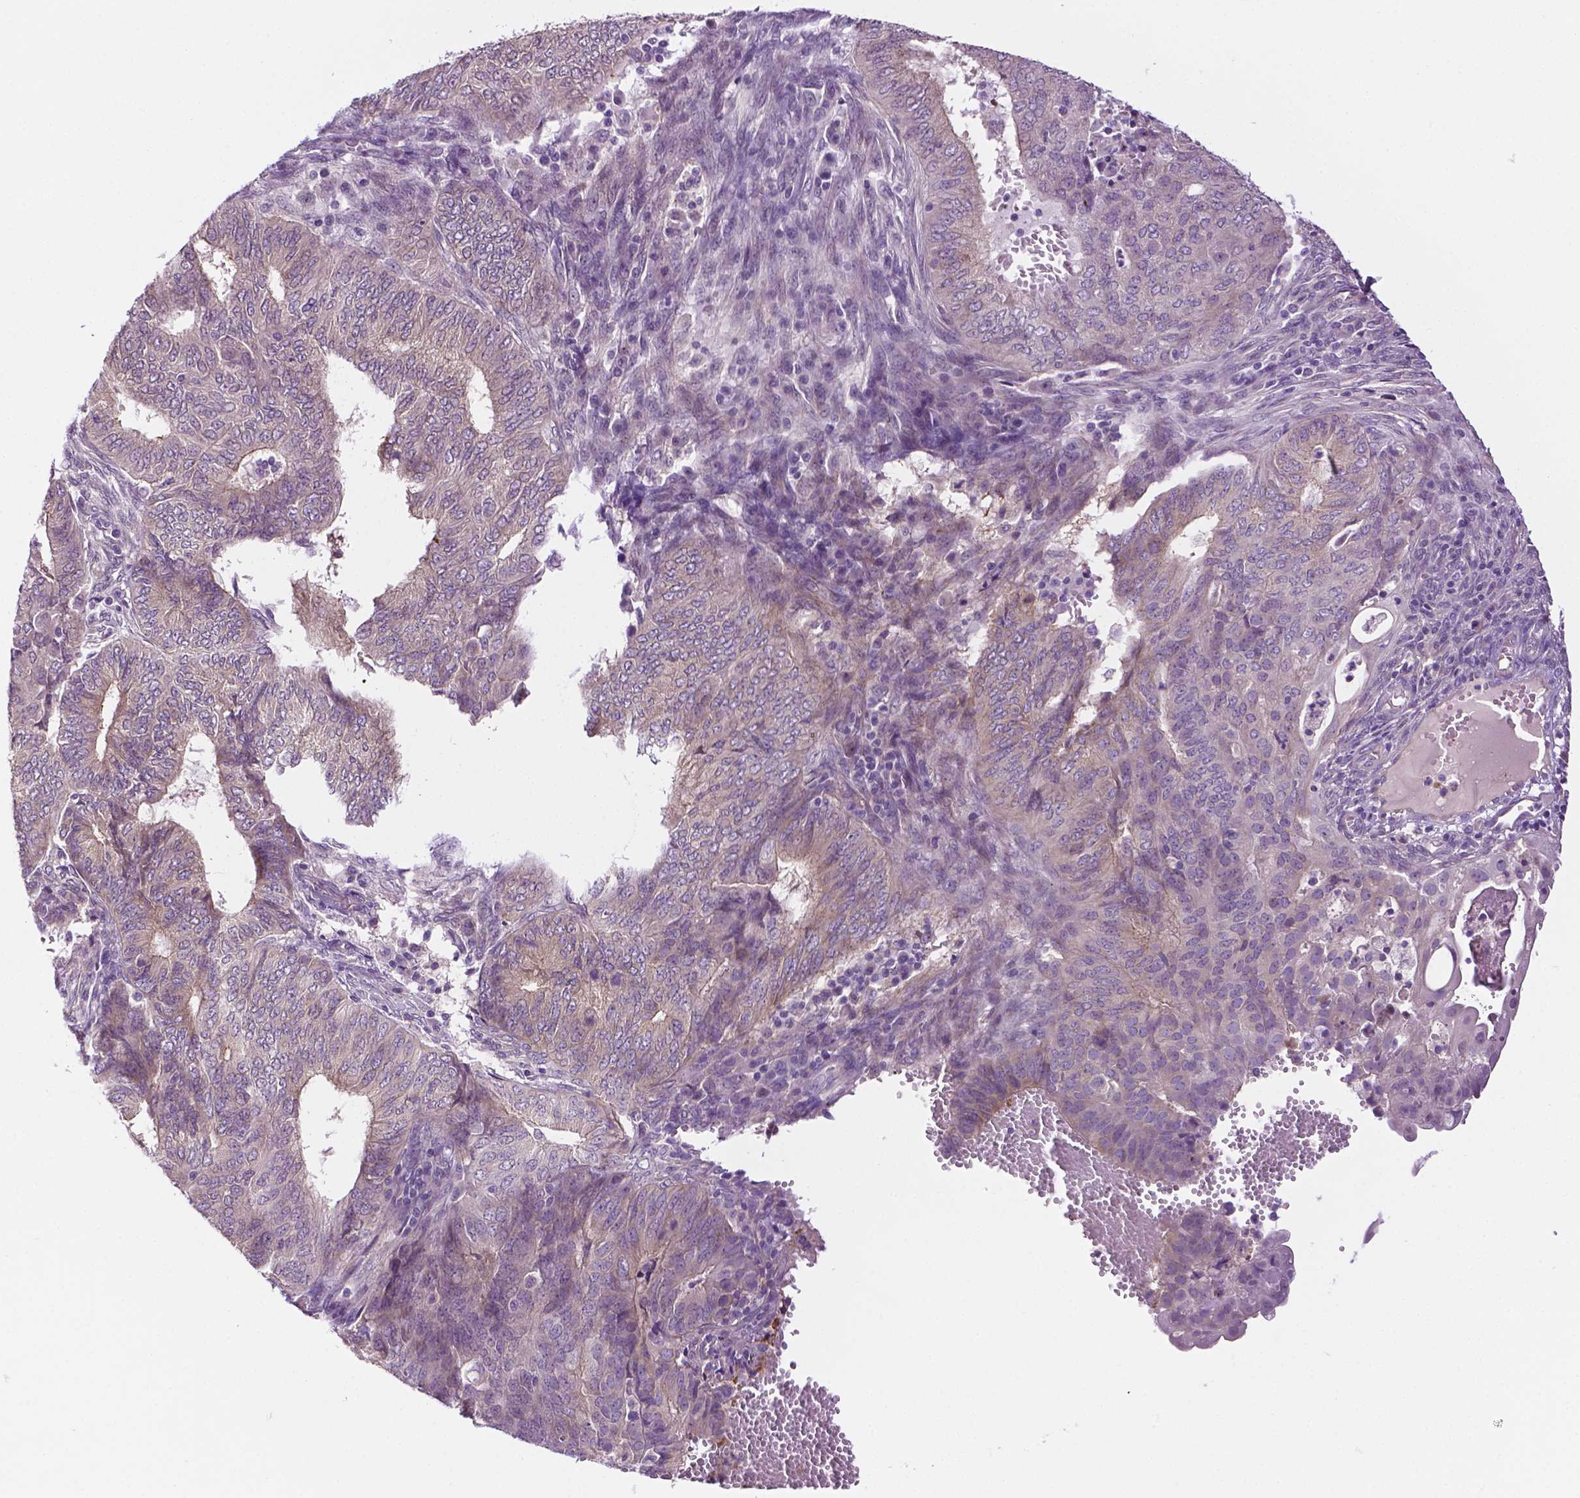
{"staining": {"intensity": "negative", "quantity": "none", "location": "none"}, "tissue": "endometrial cancer", "cell_type": "Tumor cells", "image_type": "cancer", "snomed": [{"axis": "morphology", "description": "Adenocarcinoma, NOS"}, {"axis": "topography", "description": "Endometrium"}], "caption": "Endometrial cancer stained for a protein using IHC exhibits no positivity tumor cells.", "gene": "MCOLN3", "patient": {"sex": "female", "age": 62}}